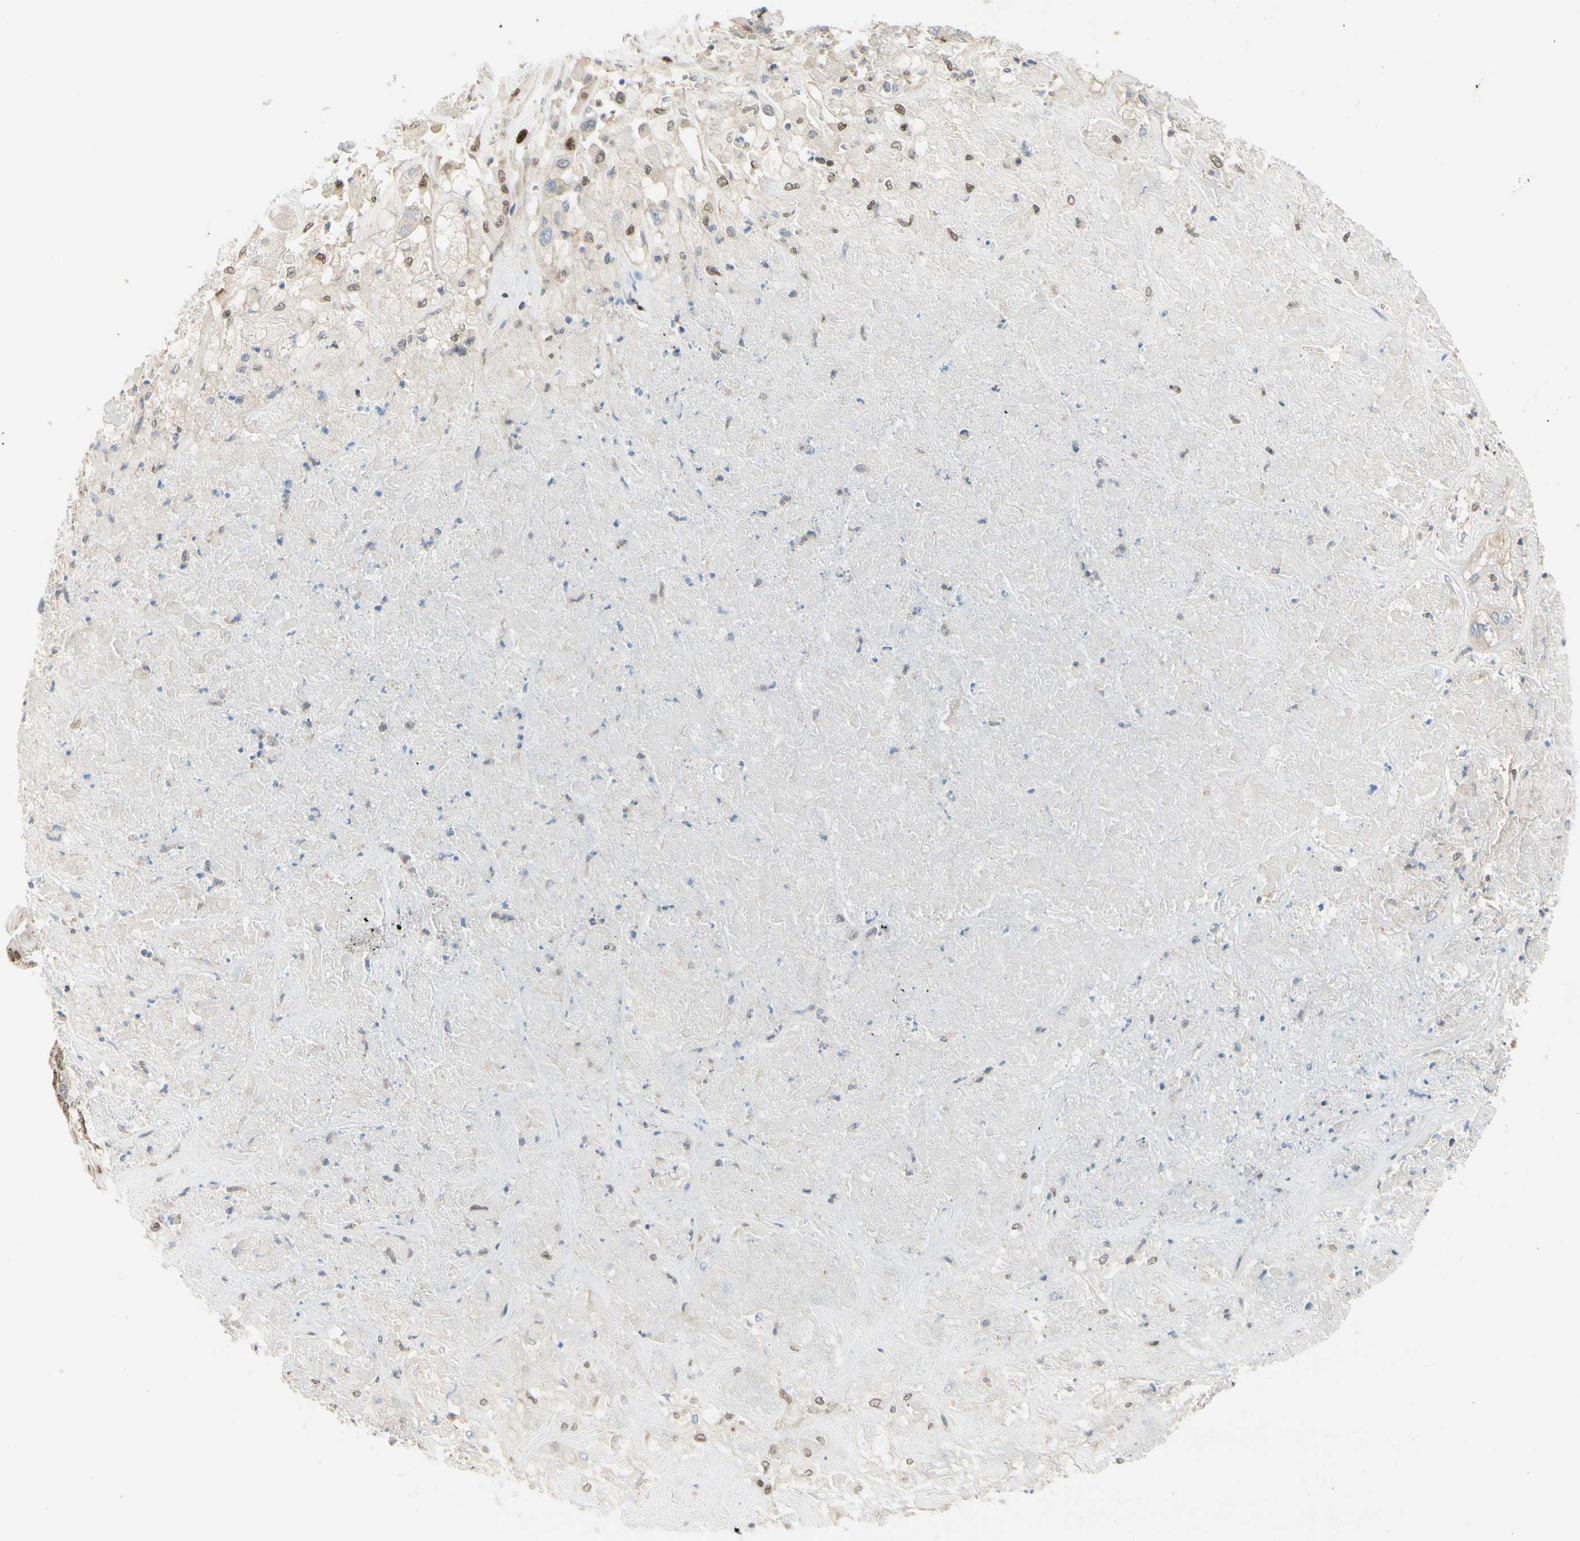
{"staining": {"intensity": "moderate", "quantity": "<25%", "location": "cytoplasmic/membranous,nuclear"}, "tissue": "liver cancer", "cell_type": "Tumor cells", "image_type": "cancer", "snomed": [{"axis": "morphology", "description": "Cholangiocarcinoma"}, {"axis": "topography", "description": "Liver"}], "caption": "Tumor cells display low levels of moderate cytoplasmic/membranous and nuclear positivity in approximately <25% of cells in human liver cancer (cholangiocarcinoma).", "gene": "SUFU", "patient": {"sex": "female", "age": 52}}